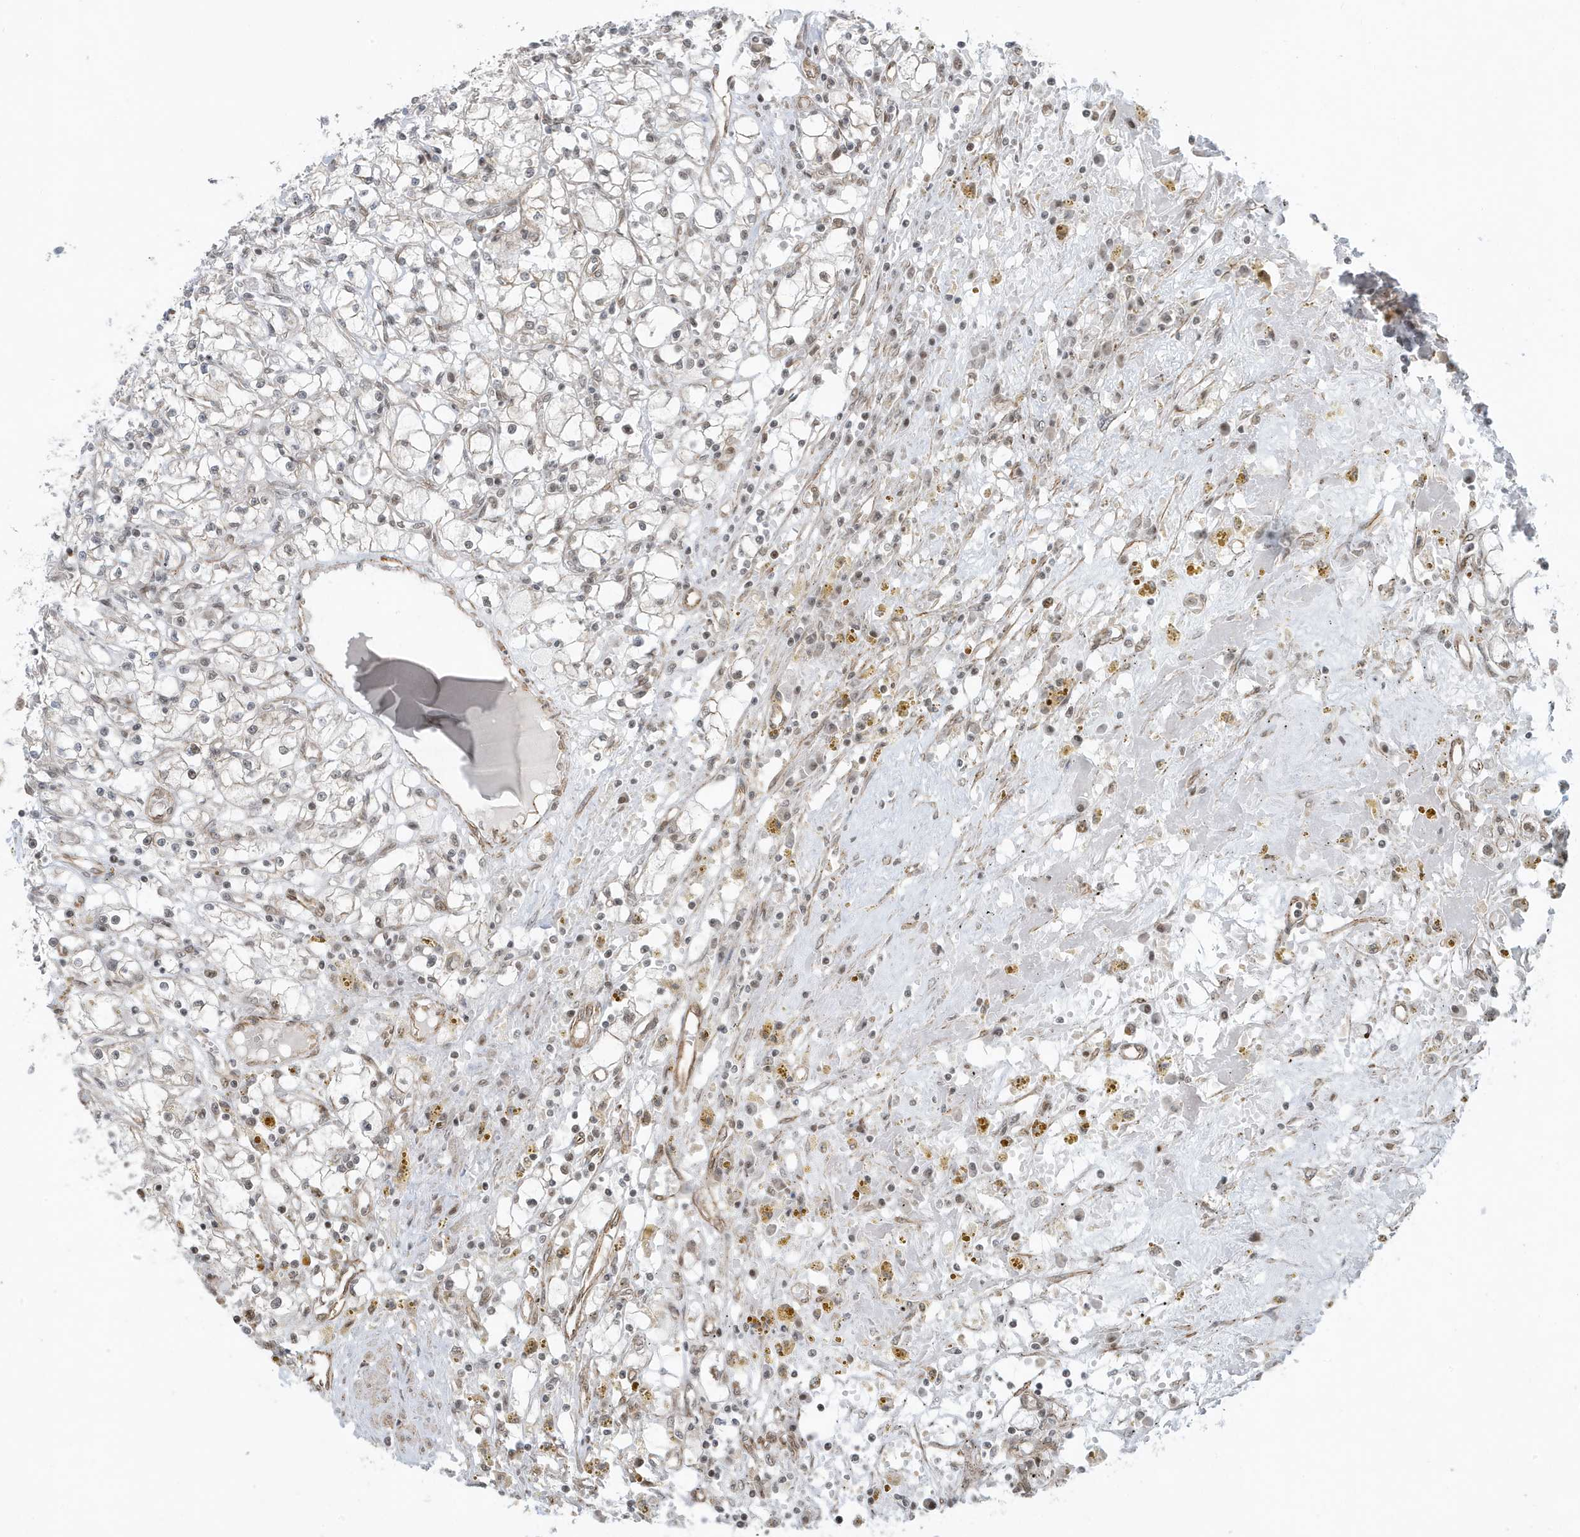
{"staining": {"intensity": "negative", "quantity": "none", "location": "none"}, "tissue": "renal cancer", "cell_type": "Tumor cells", "image_type": "cancer", "snomed": [{"axis": "morphology", "description": "Adenocarcinoma, NOS"}, {"axis": "topography", "description": "Kidney"}], "caption": "DAB (3,3'-diaminobenzidine) immunohistochemical staining of adenocarcinoma (renal) reveals no significant staining in tumor cells. (Immunohistochemistry, brightfield microscopy, high magnification).", "gene": "CHCHD4", "patient": {"sex": "male", "age": 56}}